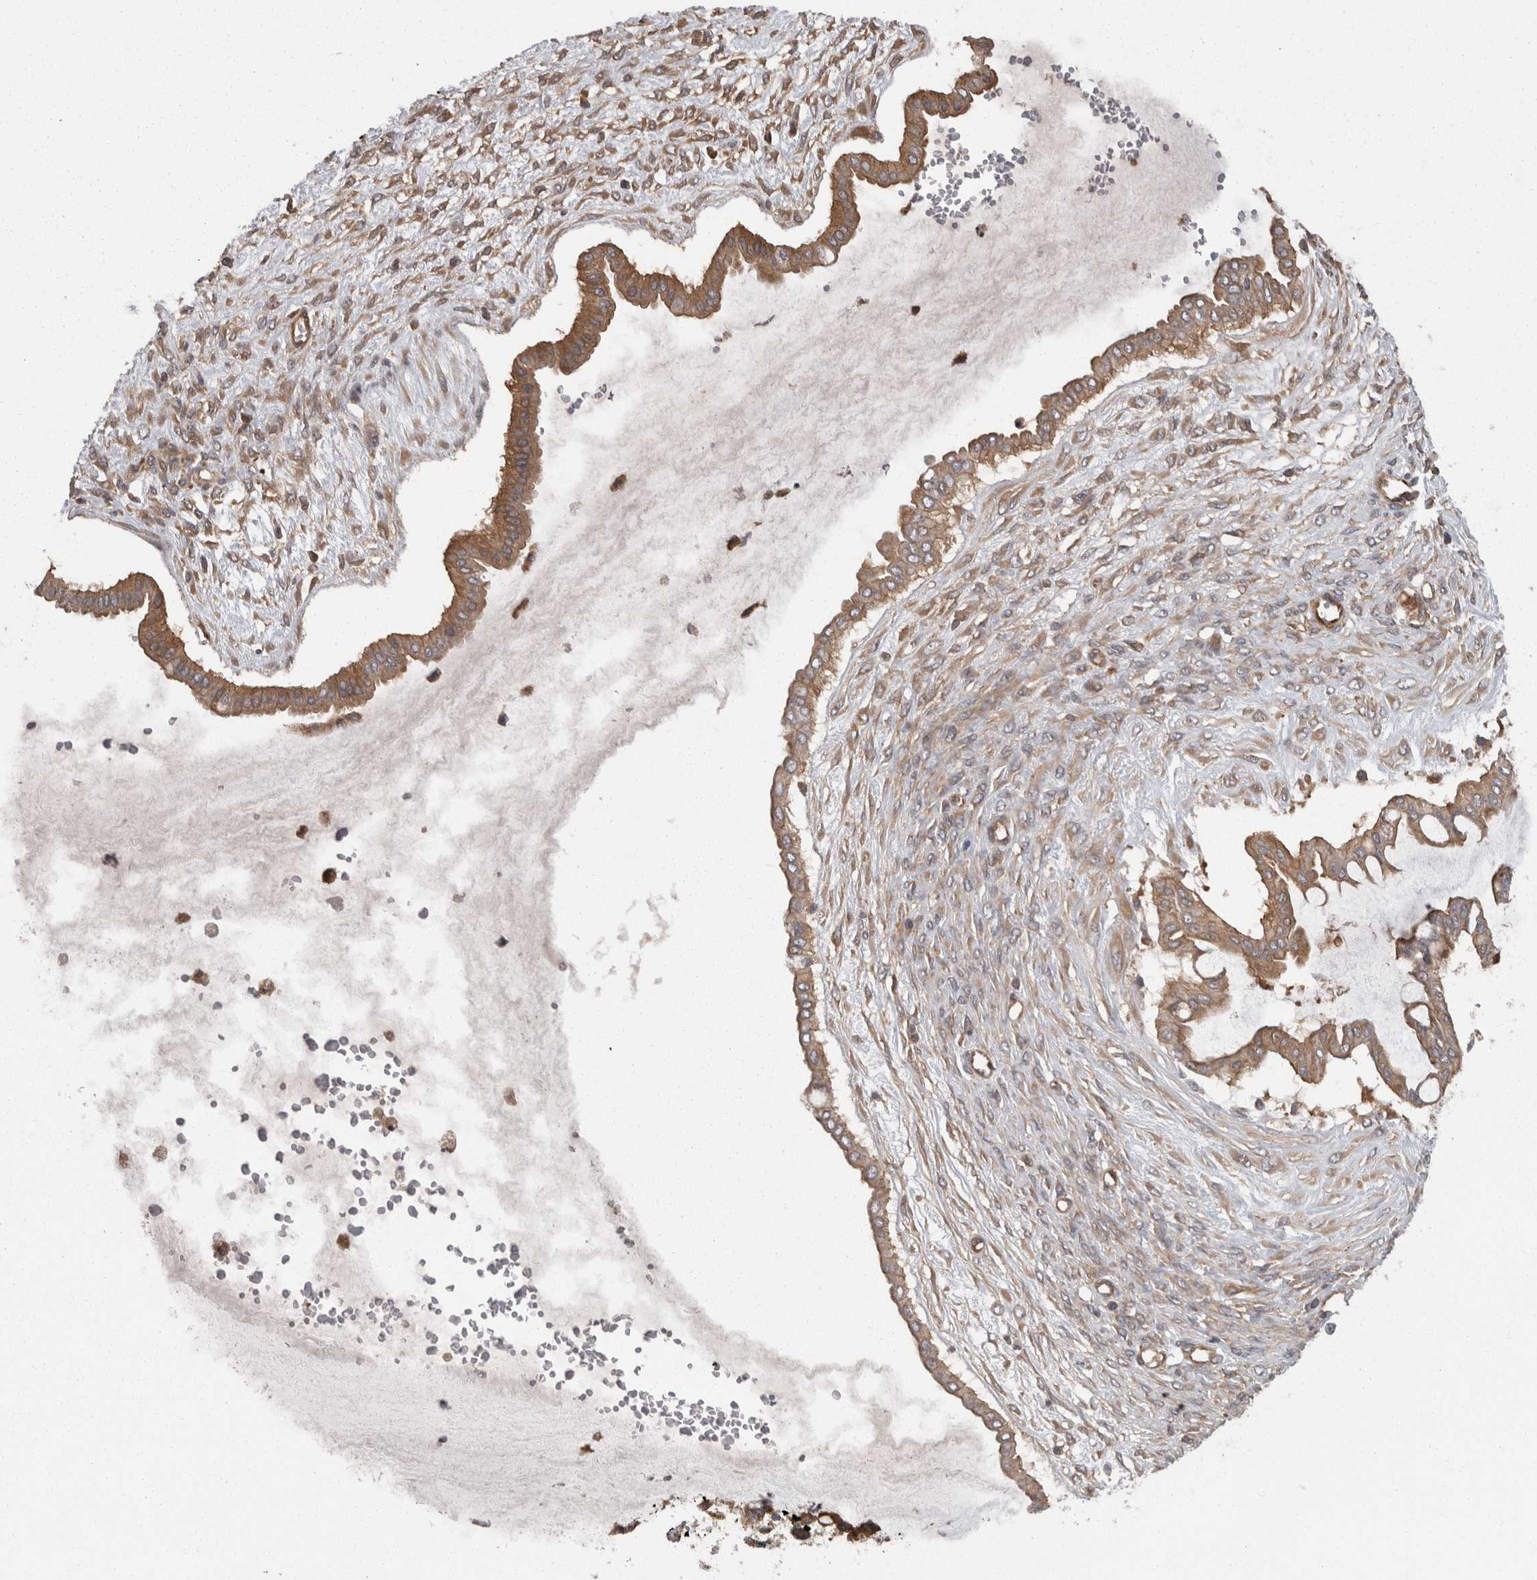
{"staining": {"intensity": "moderate", "quantity": ">75%", "location": "cytoplasmic/membranous"}, "tissue": "ovarian cancer", "cell_type": "Tumor cells", "image_type": "cancer", "snomed": [{"axis": "morphology", "description": "Cystadenocarcinoma, mucinous, NOS"}, {"axis": "topography", "description": "Ovary"}], "caption": "IHC of human ovarian mucinous cystadenocarcinoma displays medium levels of moderate cytoplasmic/membranous positivity in about >75% of tumor cells. (DAB = brown stain, brightfield microscopy at high magnification).", "gene": "SMCR8", "patient": {"sex": "female", "age": 73}}